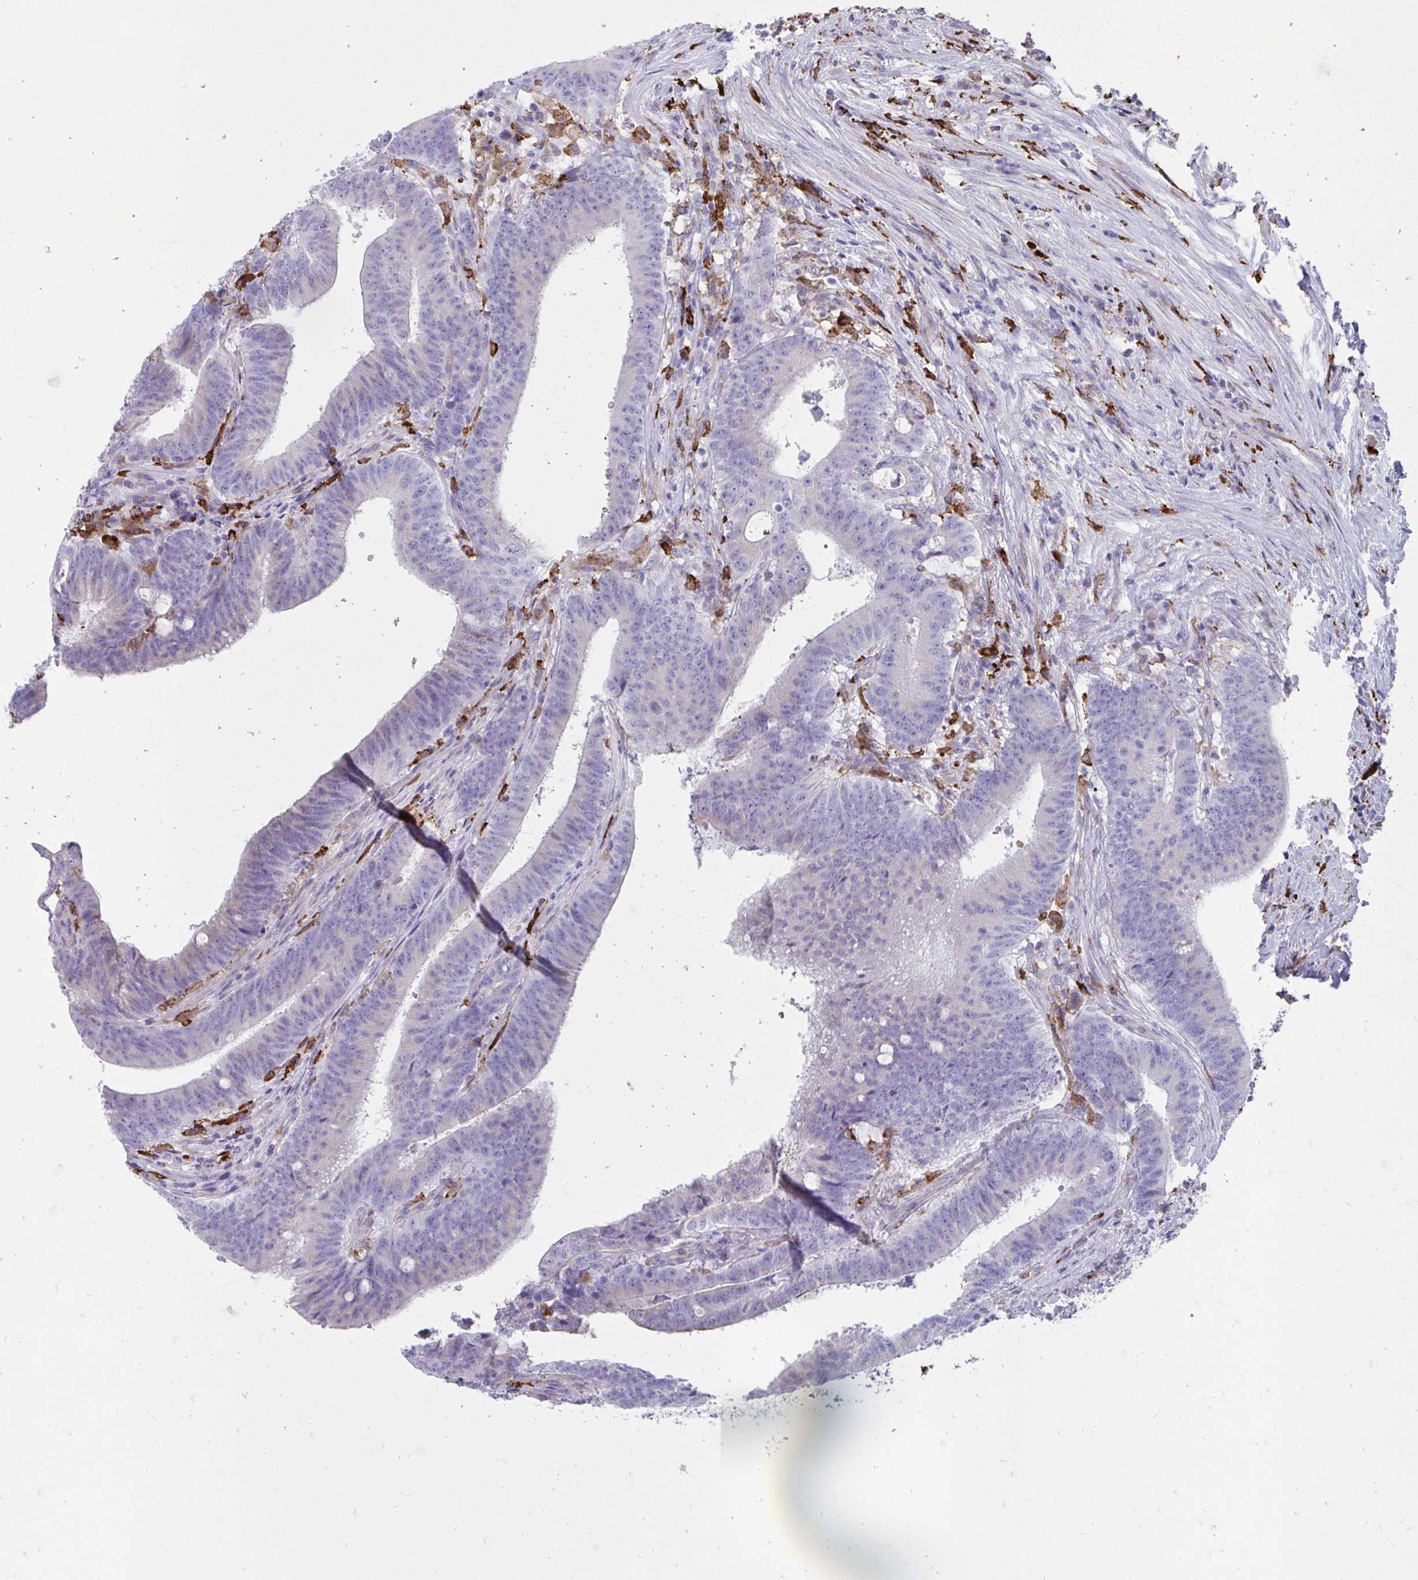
{"staining": {"intensity": "negative", "quantity": "none", "location": "none"}, "tissue": "colorectal cancer", "cell_type": "Tumor cells", "image_type": "cancer", "snomed": [{"axis": "morphology", "description": "Adenocarcinoma, NOS"}, {"axis": "topography", "description": "Colon"}], "caption": "High magnification brightfield microscopy of adenocarcinoma (colorectal) stained with DAB (brown) and counterstained with hematoxylin (blue): tumor cells show no significant positivity.", "gene": "CD163", "patient": {"sex": "female", "age": 43}}